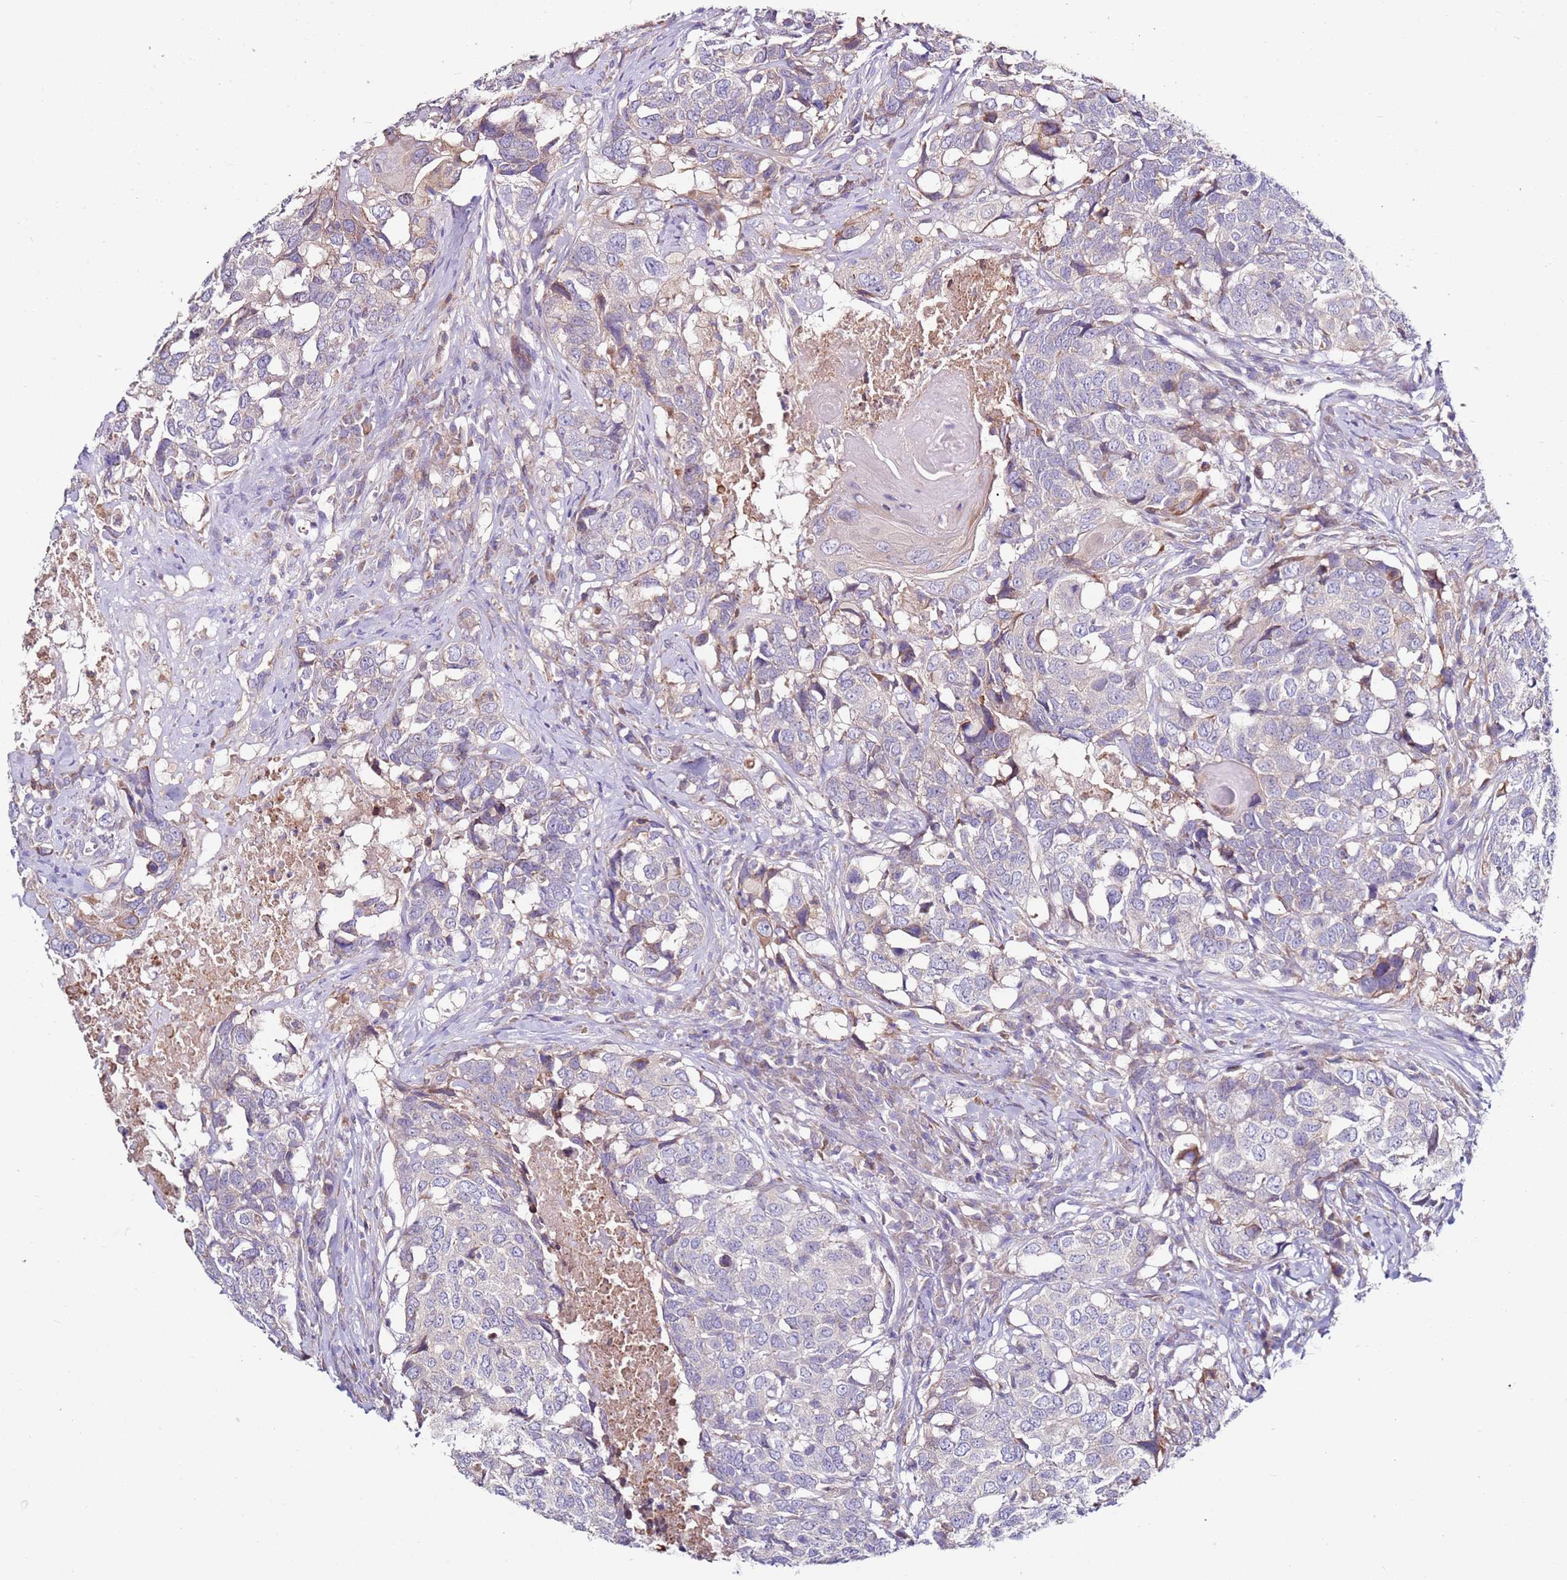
{"staining": {"intensity": "negative", "quantity": "none", "location": "none"}, "tissue": "head and neck cancer", "cell_type": "Tumor cells", "image_type": "cancer", "snomed": [{"axis": "morphology", "description": "Squamous cell carcinoma, NOS"}, {"axis": "topography", "description": "Head-Neck"}], "caption": "High magnification brightfield microscopy of squamous cell carcinoma (head and neck) stained with DAB (3,3'-diaminobenzidine) (brown) and counterstained with hematoxylin (blue): tumor cells show no significant expression.", "gene": "CNOT9", "patient": {"sex": "male", "age": 66}}